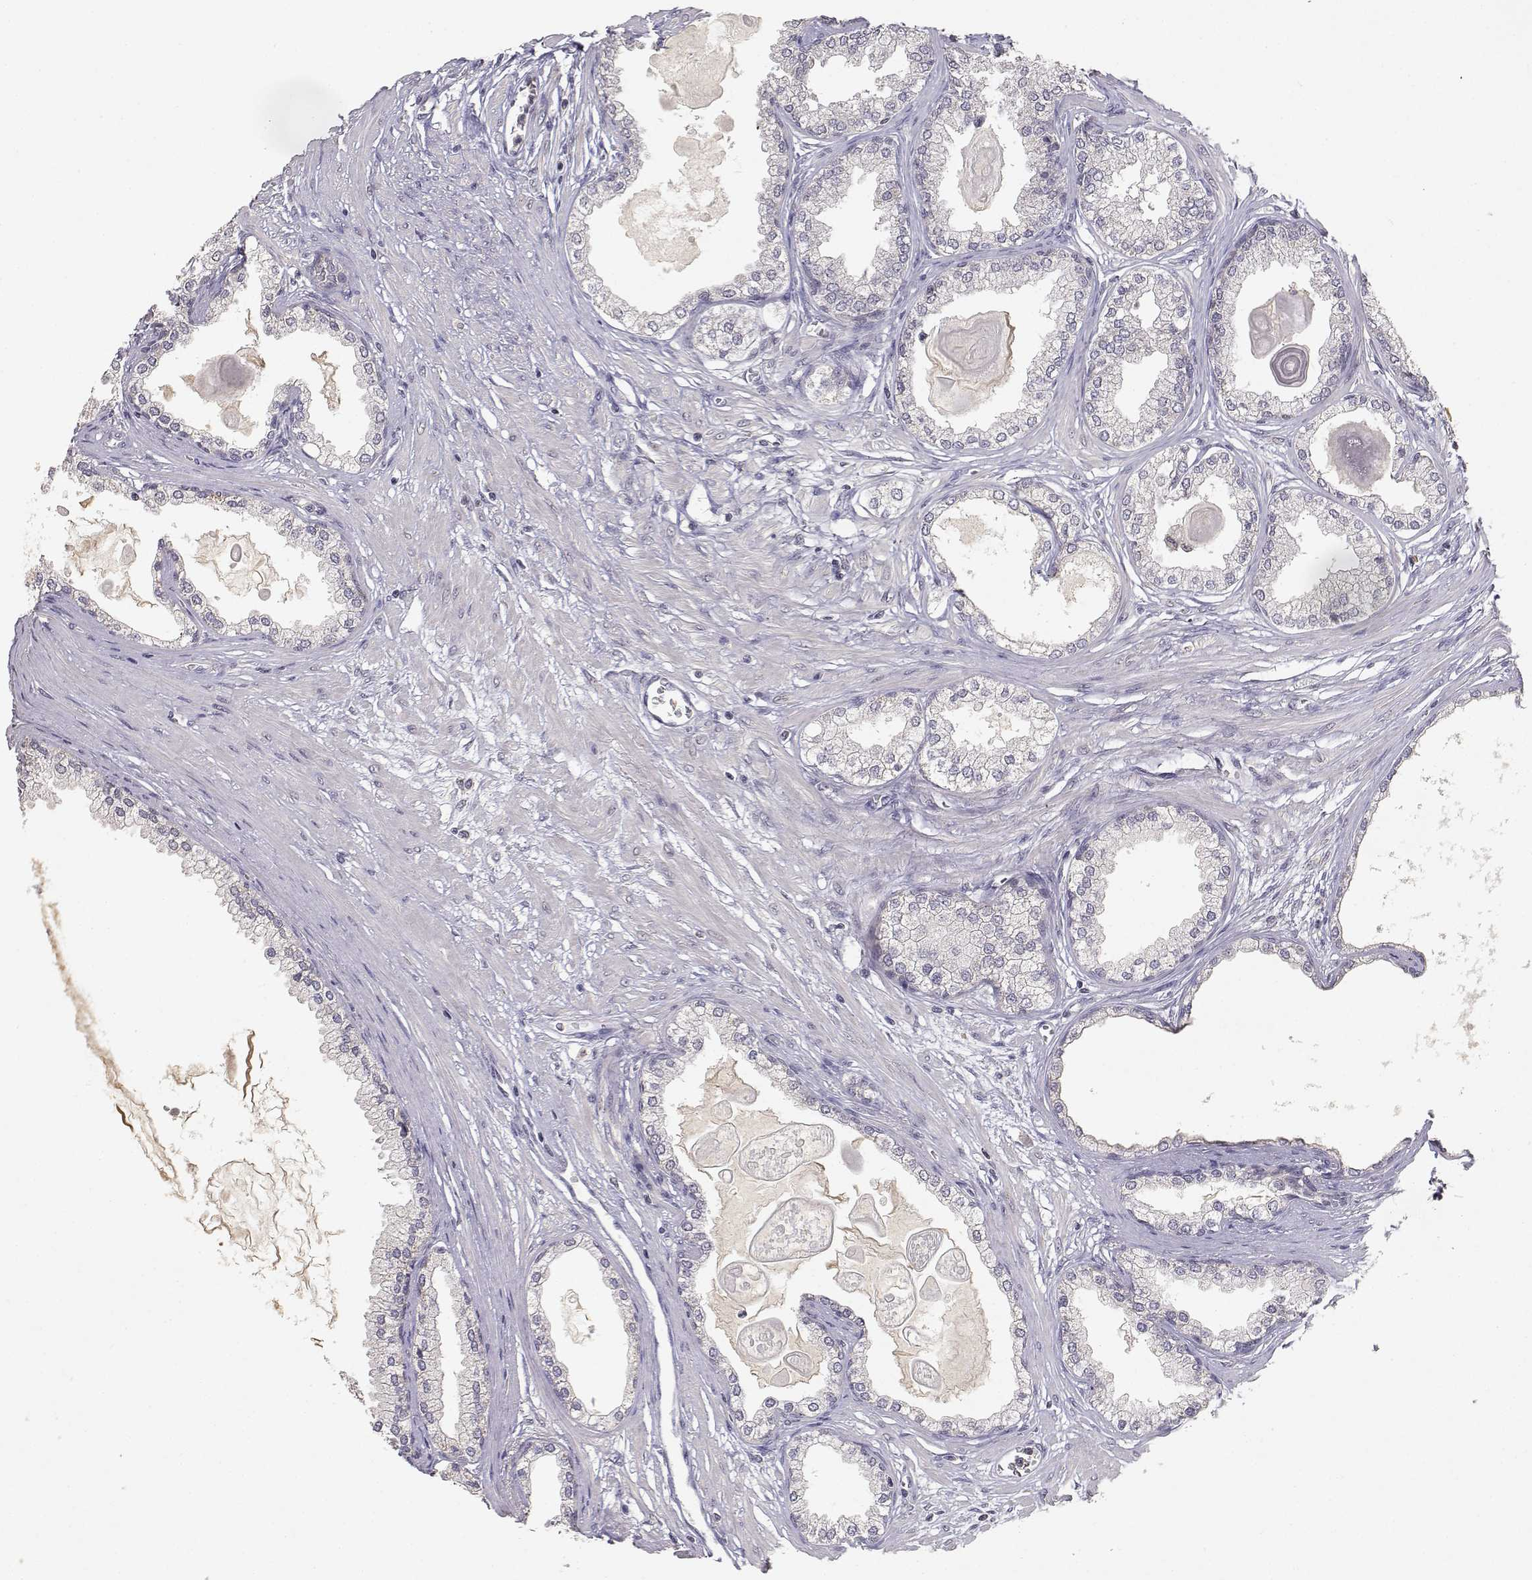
{"staining": {"intensity": "negative", "quantity": "none", "location": "none"}, "tissue": "prostate cancer", "cell_type": "Tumor cells", "image_type": "cancer", "snomed": [{"axis": "morphology", "description": "Normal tissue, NOS"}, {"axis": "morphology", "description": "Adenocarcinoma, High grade"}, {"axis": "topography", "description": "Prostate"}], "caption": "Immunohistochemical staining of human prostate cancer (high-grade adenocarcinoma) reveals no significant positivity in tumor cells.", "gene": "RAD51", "patient": {"sex": "male", "age": 83}}